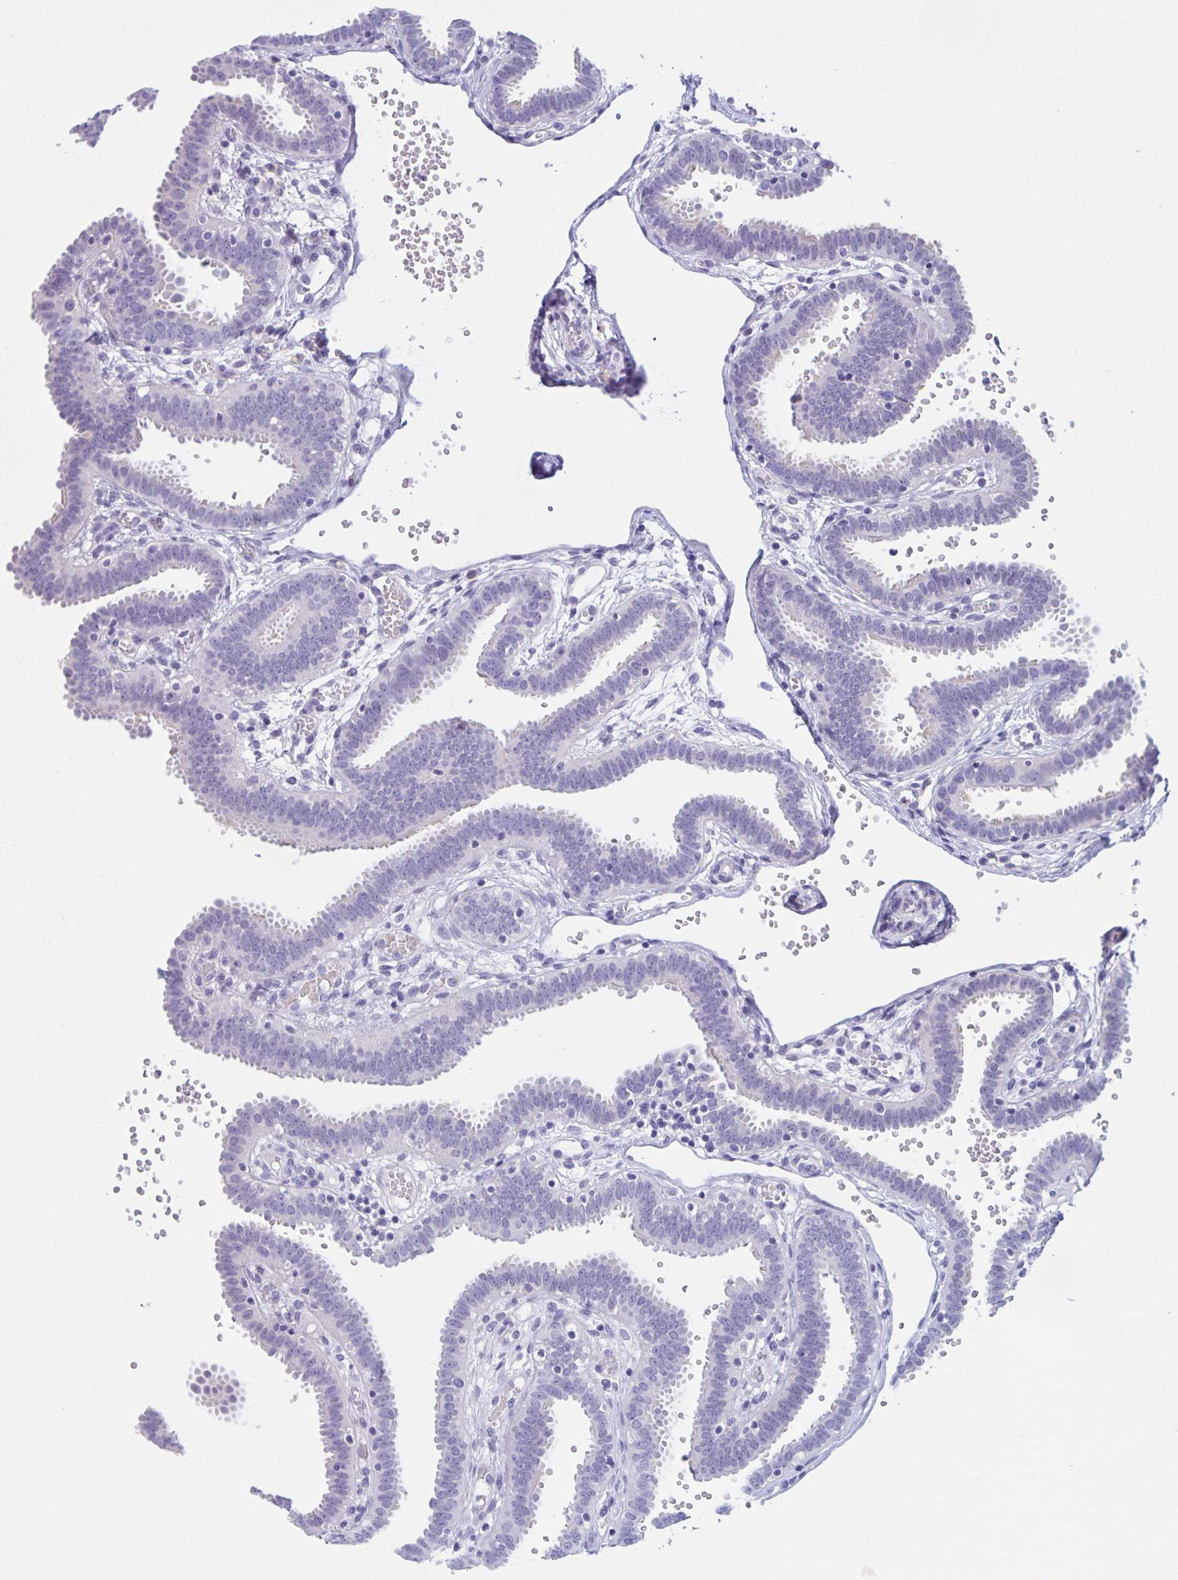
{"staining": {"intensity": "weak", "quantity": "<25%", "location": "cytoplasmic/membranous"}, "tissue": "fallopian tube", "cell_type": "Glandular cells", "image_type": "normal", "snomed": [{"axis": "morphology", "description": "Normal tissue, NOS"}, {"axis": "topography", "description": "Fallopian tube"}], "caption": "The micrograph exhibits no staining of glandular cells in benign fallopian tube.", "gene": "DMGDH", "patient": {"sex": "female", "age": 37}}